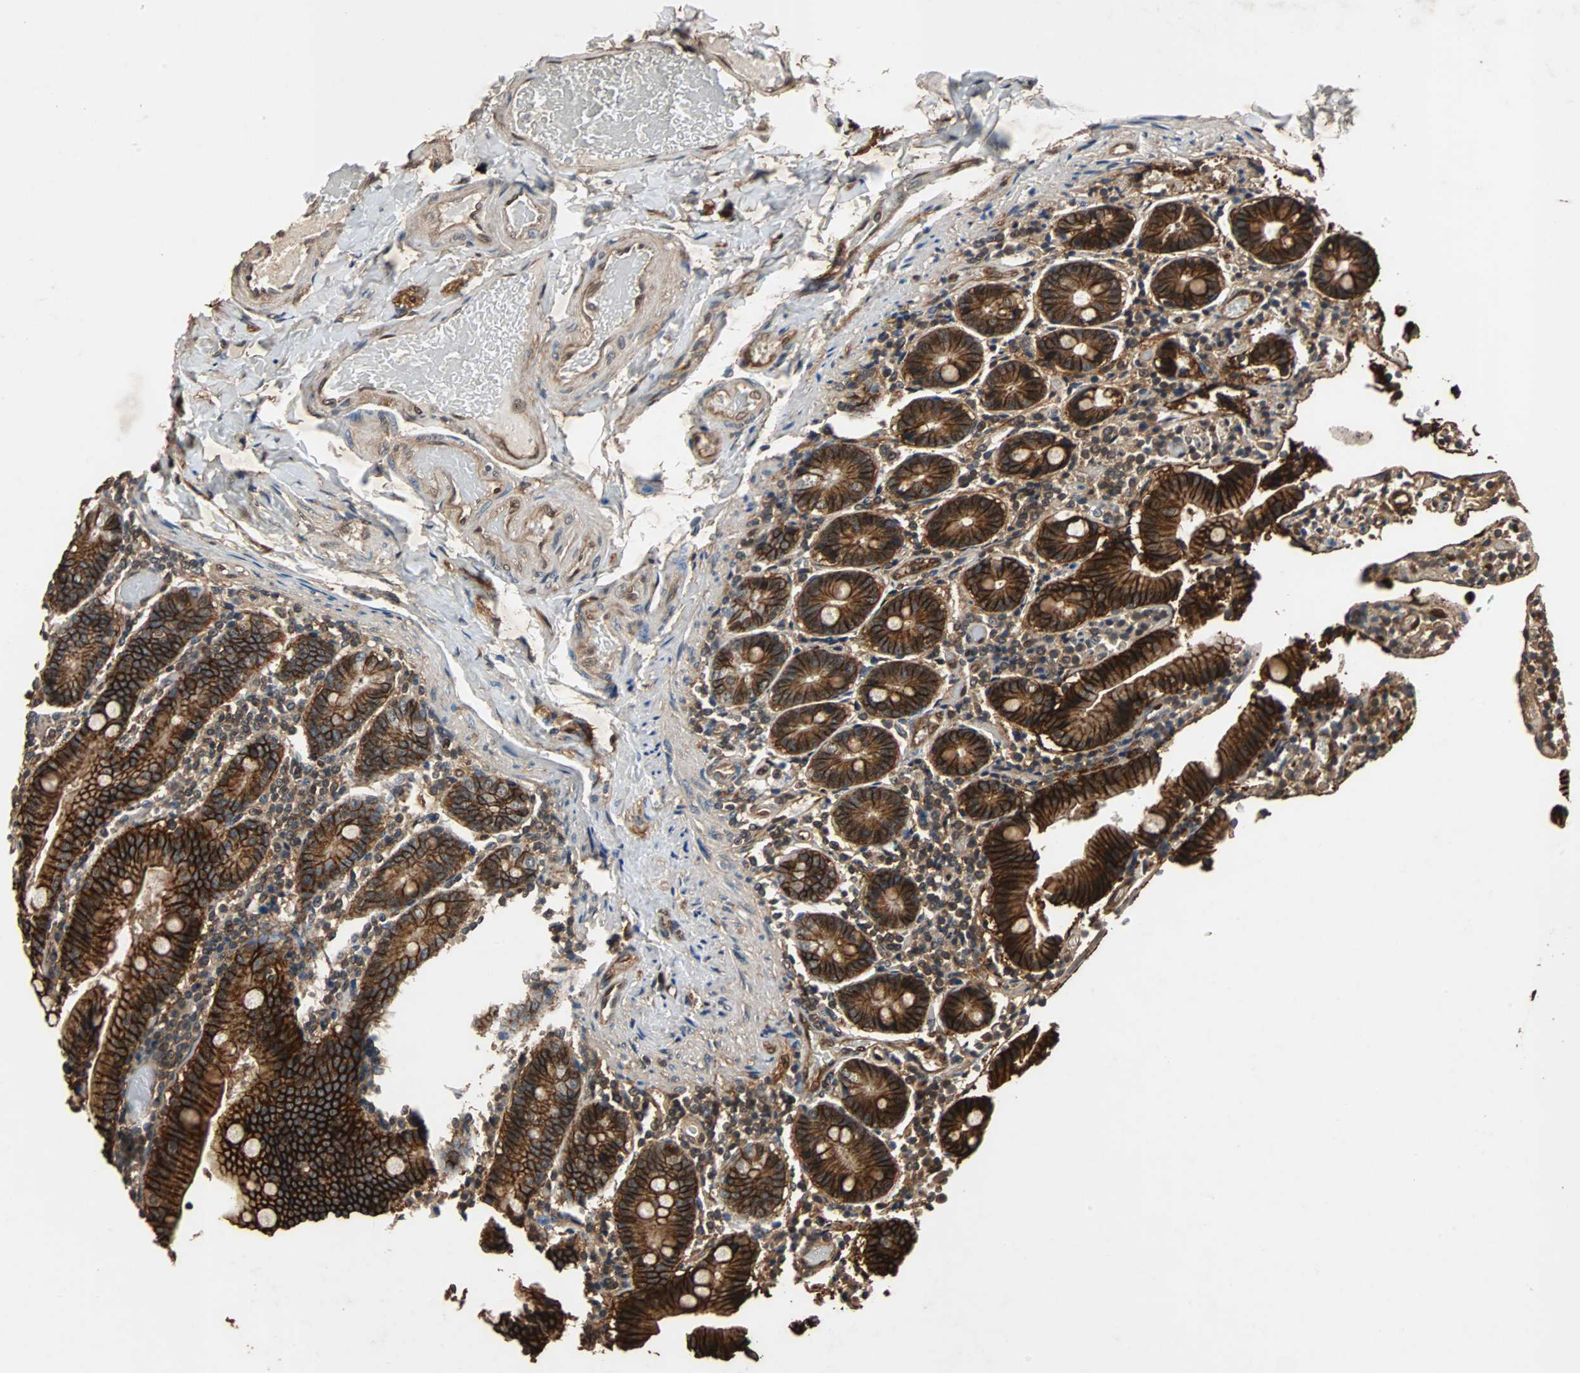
{"staining": {"intensity": "strong", "quantity": ">75%", "location": "cytoplasmic/membranous"}, "tissue": "duodenum", "cell_type": "Glandular cells", "image_type": "normal", "snomed": [{"axis": "morphology", "description": "Normal tissue, NOS"}, {"axis": "topography", "description": "Duodenum"}], "caption": "High-magnification brightfield microscopy of unremarkable duodenum stained with DAB (3,3'-diaminobenzidine) (brown) and counterstained with hematoxylin (blue). glandular cells exhibit strong cytoplasmic/membranous expression is identified in approximately>75% of cells. (IHC, brightfield microscopy, high magnification).", "gene": "NDRG1", "patient": {"sex": "female", "age": 53}}